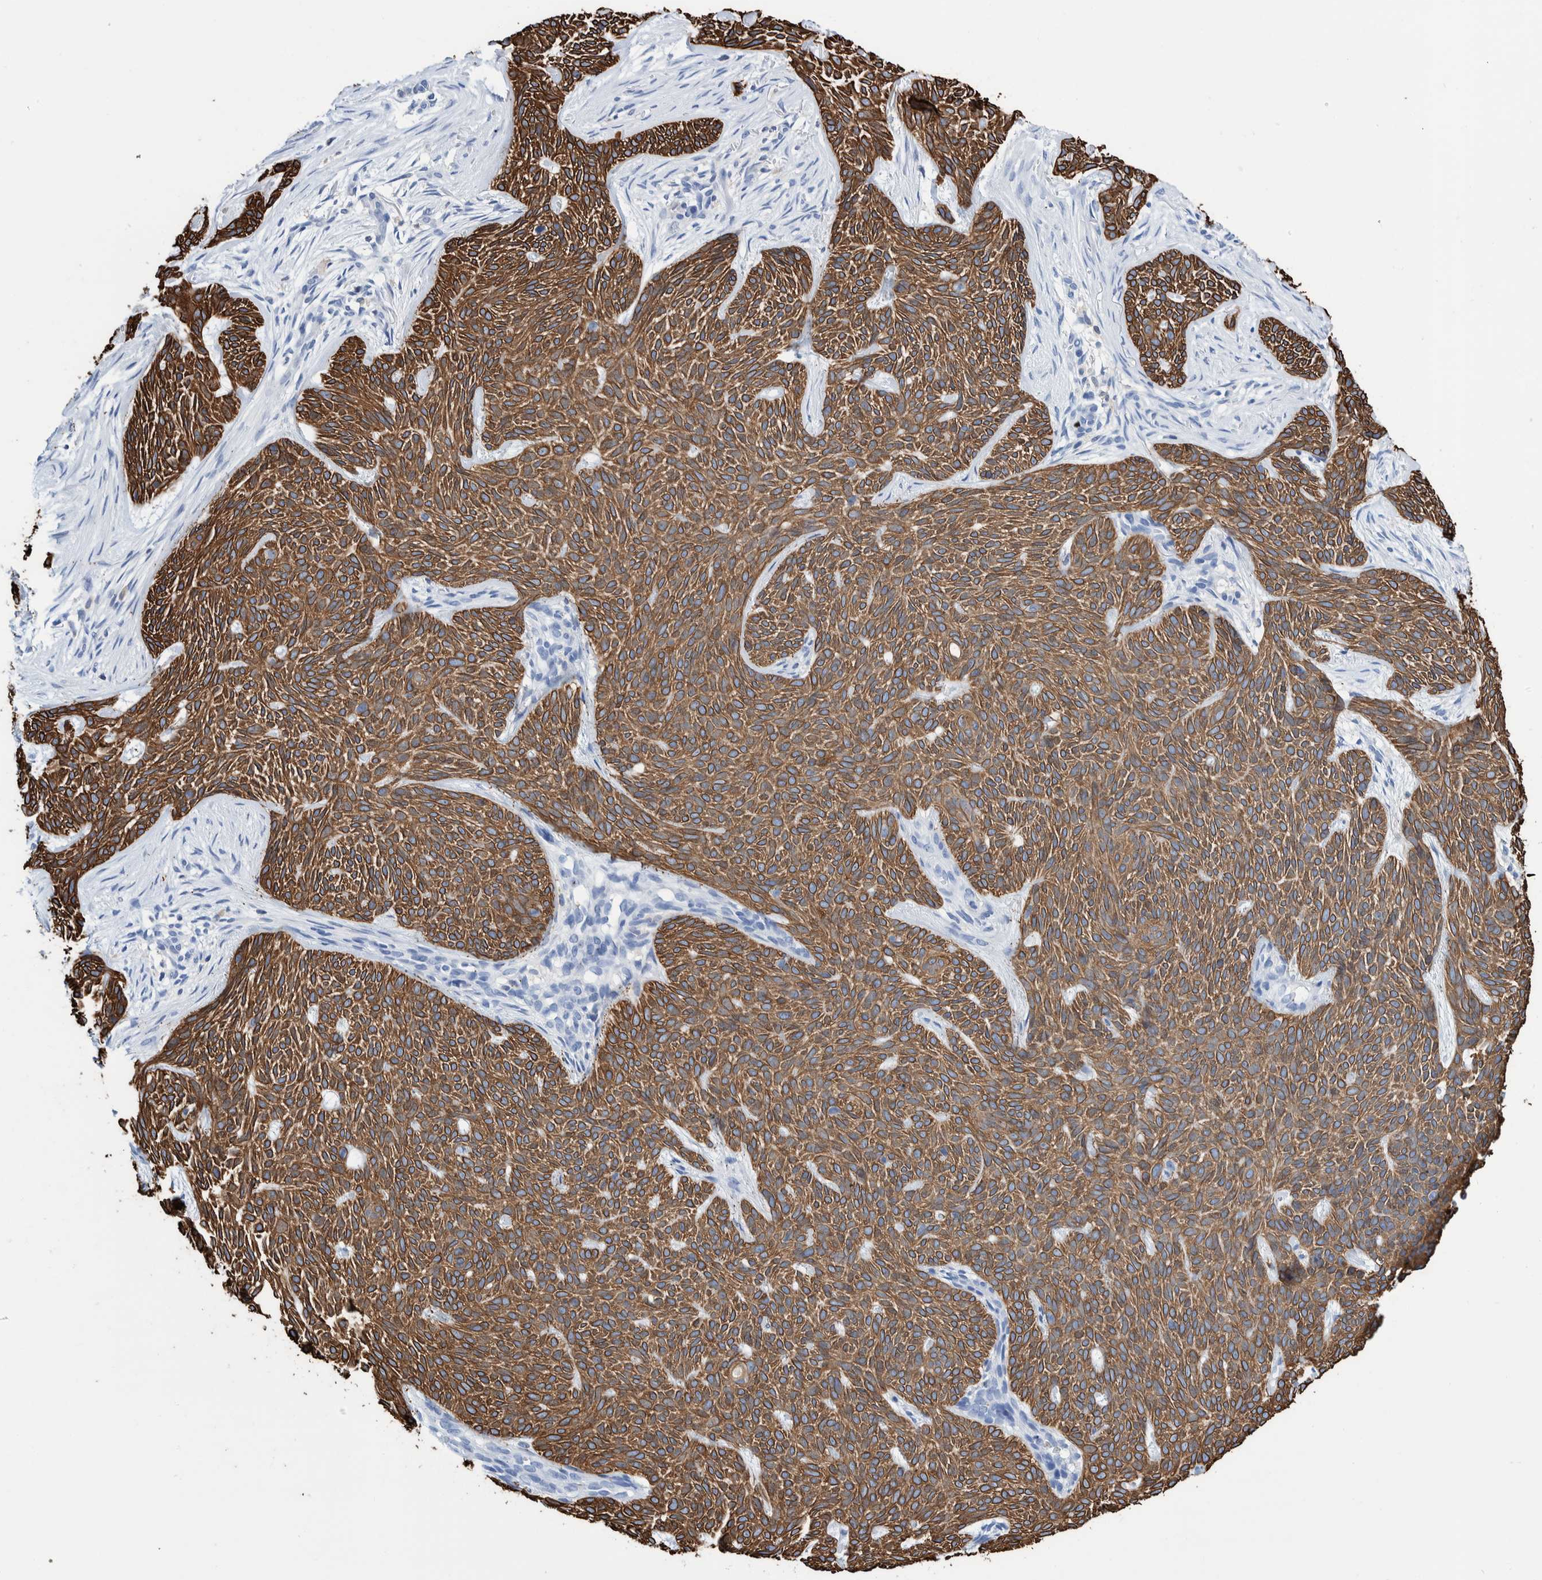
{"staining": {"intensity": "strong", "quantity": ">75%", "location": "cytoplasmic/membranous"}, "tissue": "skin cancer", "cell_type": "Tumor cells", "image_type": "cancer", "snomed": [{"axis": "morphology", "description": "Basal cell carcinoma"}, {"axis": "topography", "description": "Skin"}], "caption": "Skin cancer was stained to show a protein in brown. There is high levels of strong cytoplasmic/membranous positivity in about >75% of tumor cells.", "gene": "KRT14", "patient": {"sex": "female", "age": 59}}